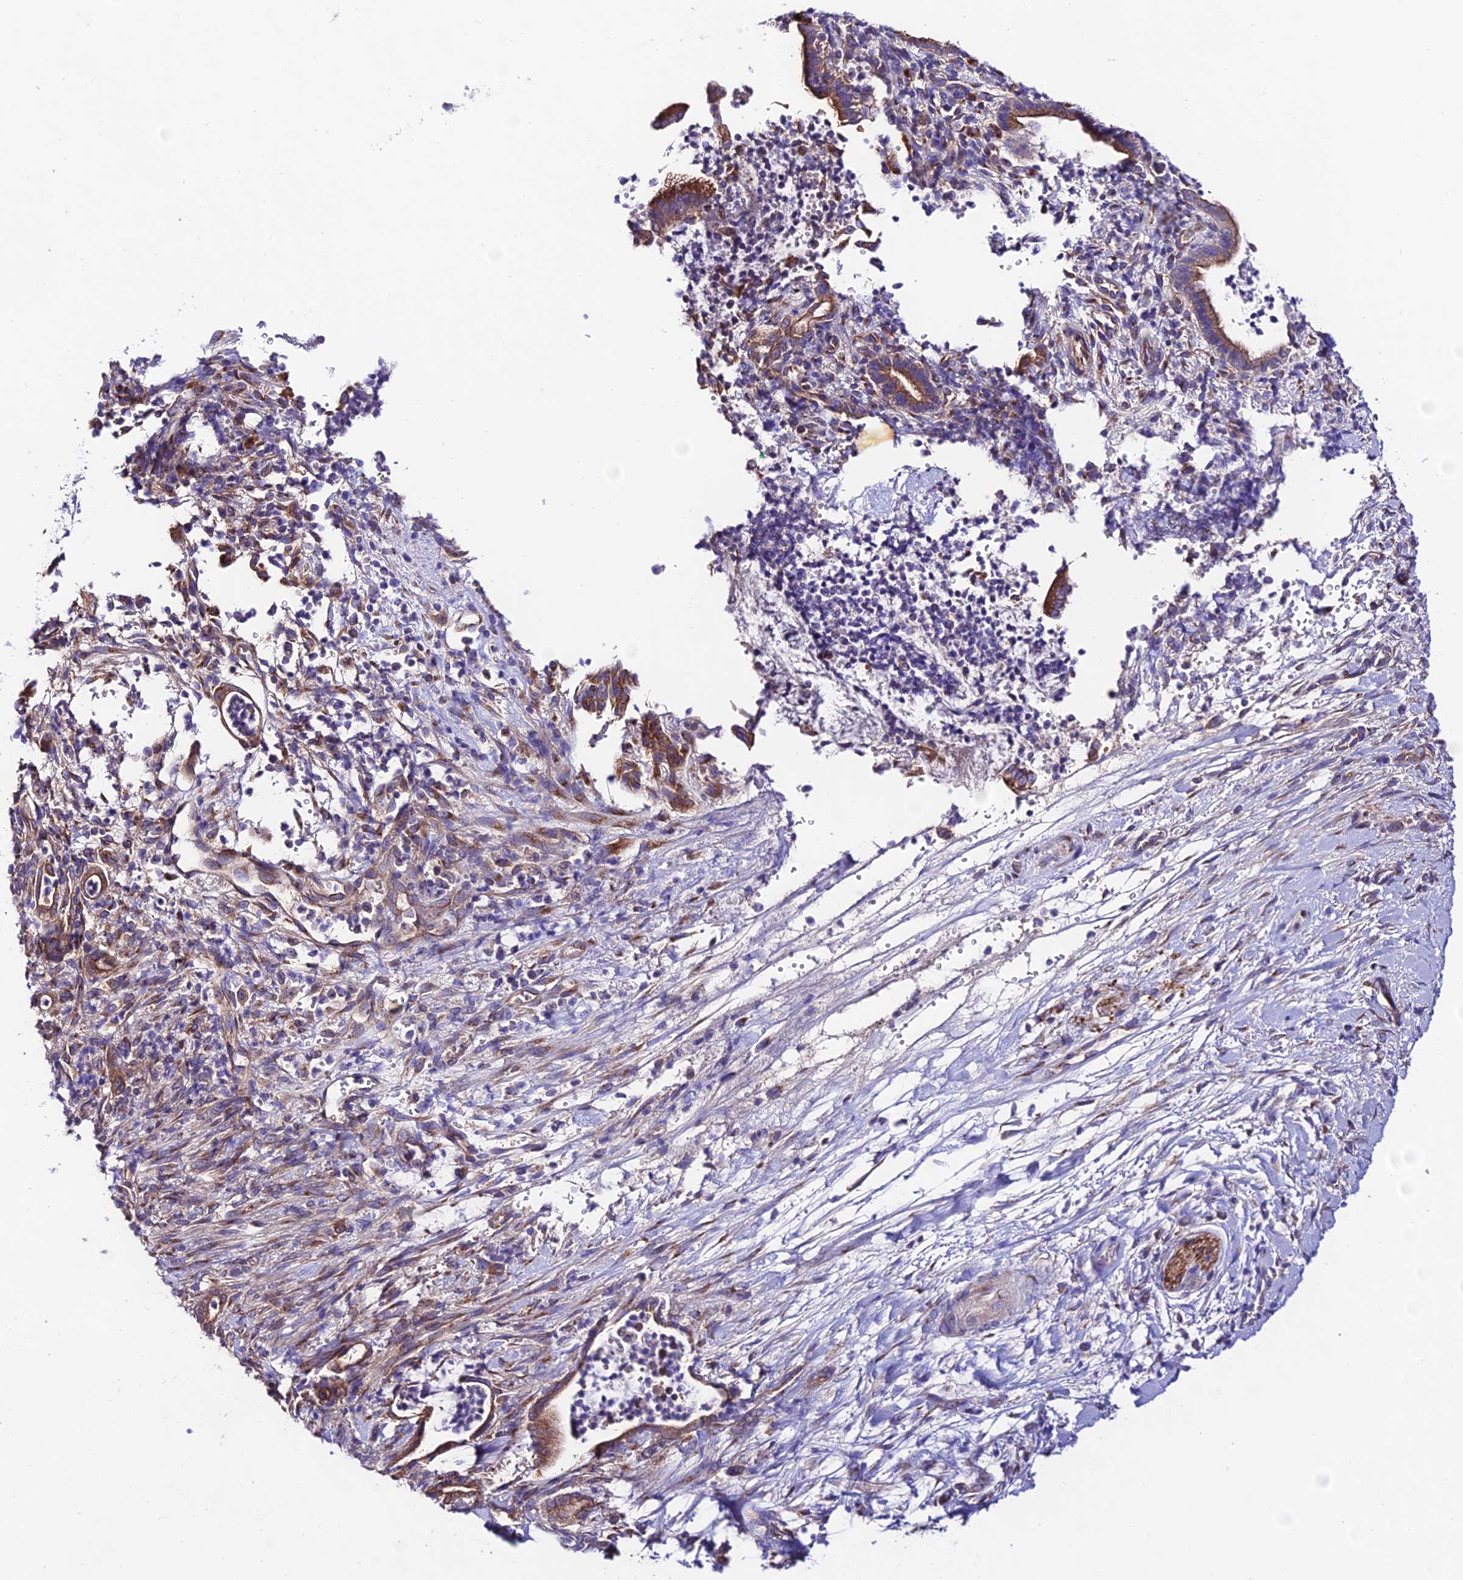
{"staining": {"intensity": "strong", "quantity": ">75%", "location": "cytoplasmic/membranous"}, "tissue": "pancreatic cancer", "cell_type": "Tumor cells", "image_type": "cancer", "snomed": [{"axis": "morphology", "description": "Normal tissue, NOS"}, {"axis": "morphology", "description": "Adenocarcinoma, NOS"}, {"axis": "topography", "description": "Pancreas"}], "caption": "Tumor cells exhibit high levels of strong cytoplasmic/membranous staining in about >75% of cells in human adenocarcinoma (pancreatic).", "gene": "LACTB2", "patient": {"sex": "female", "age": 55}}